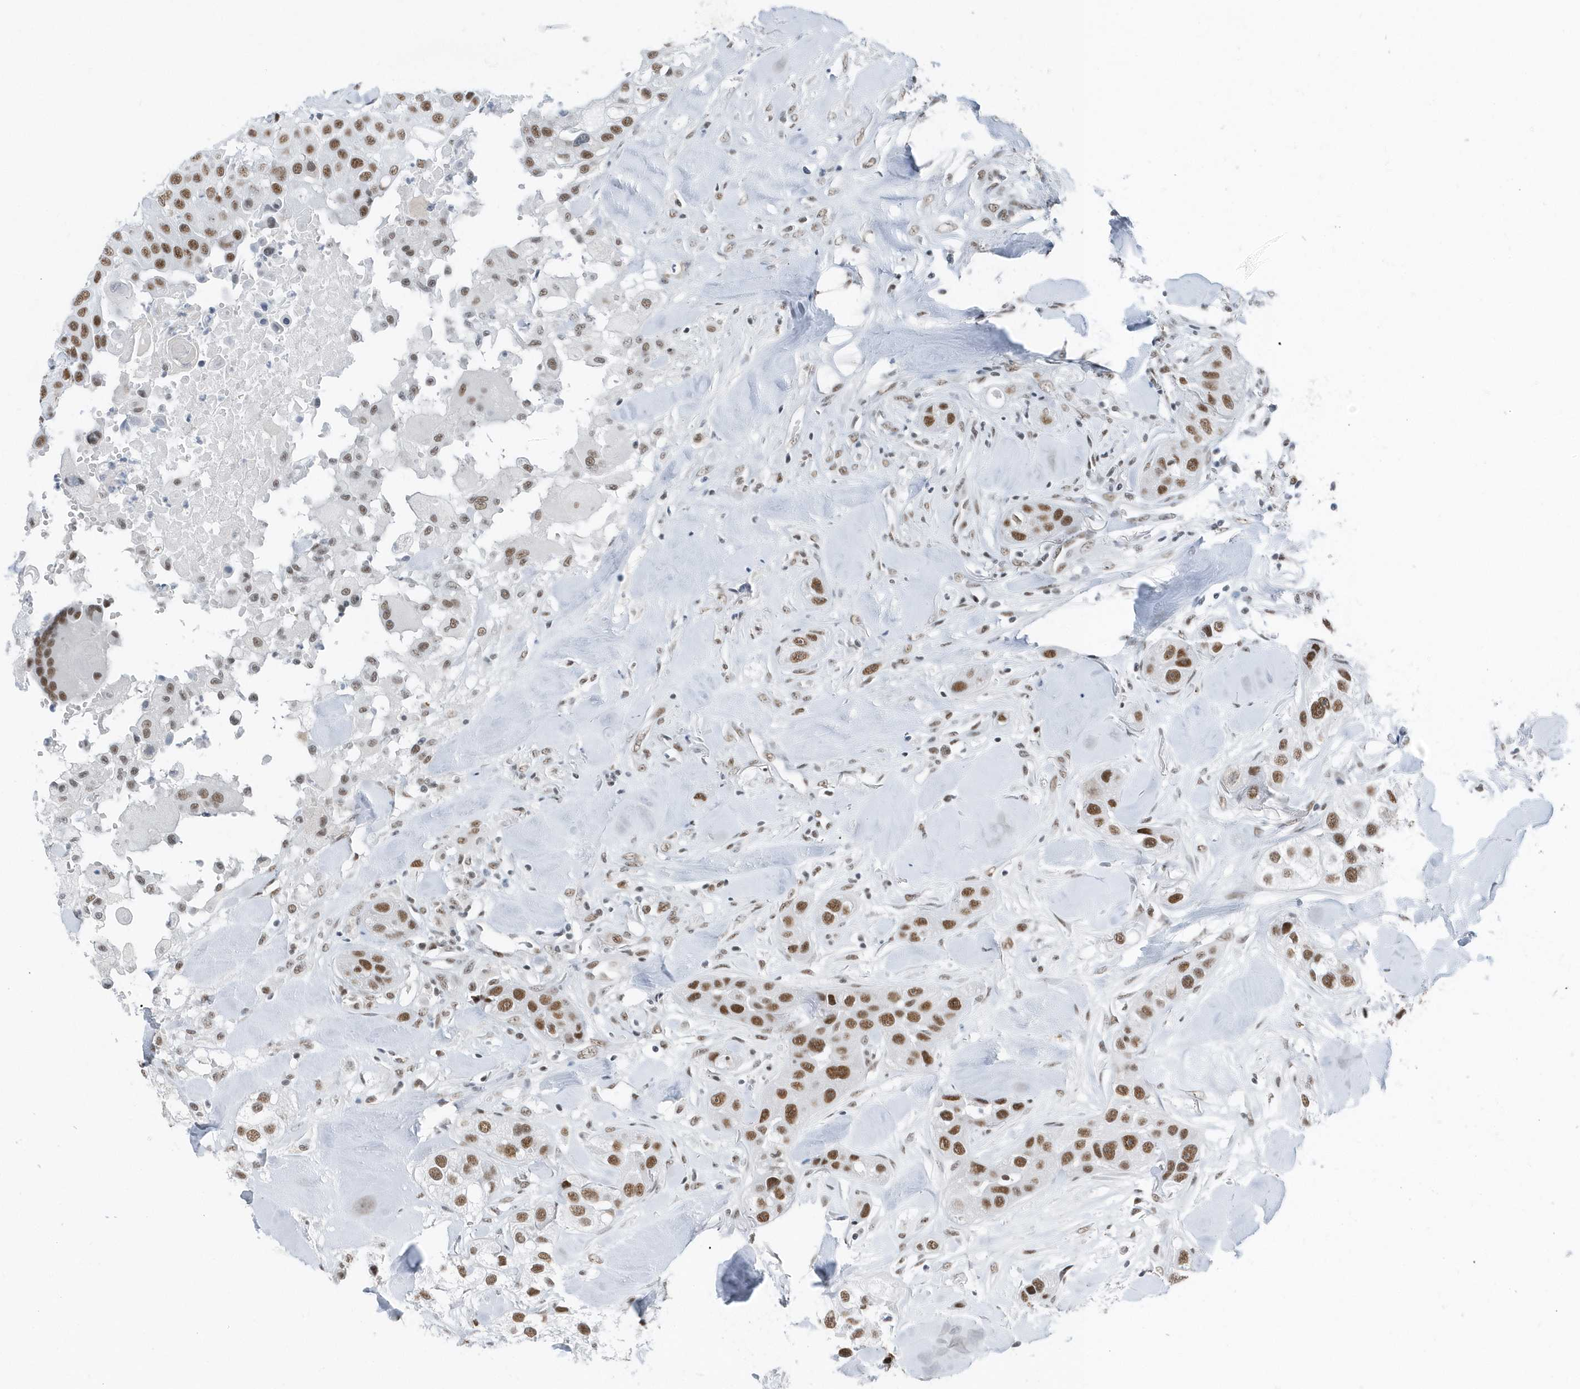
{"staining": {"intensity": "strong", "quantity": ">75%", "location": "nuclear"}, "tissue": "head and neck cancer", "cell_type": "Tumor cells", "image_type": "cancer", "snomed": [{"axis": "morphology", "description": "Normal tissue, NOS"}, {"axis": "morphology", "description": "Squamous cell carcinoma, NOS"}, {"axis": "topography", "description": "Skeletal muscle"}, {"axis": "topography", "description": "Head-Neck"}], "caption": "The micrograph demonstrates a brown stain indicating the presence of a protein in the nuclear of tumor cells in squamous cell carcinoma (head and neck).", "gene": "FIP1L1", "patient": {"sex": "male", "age": 51}}